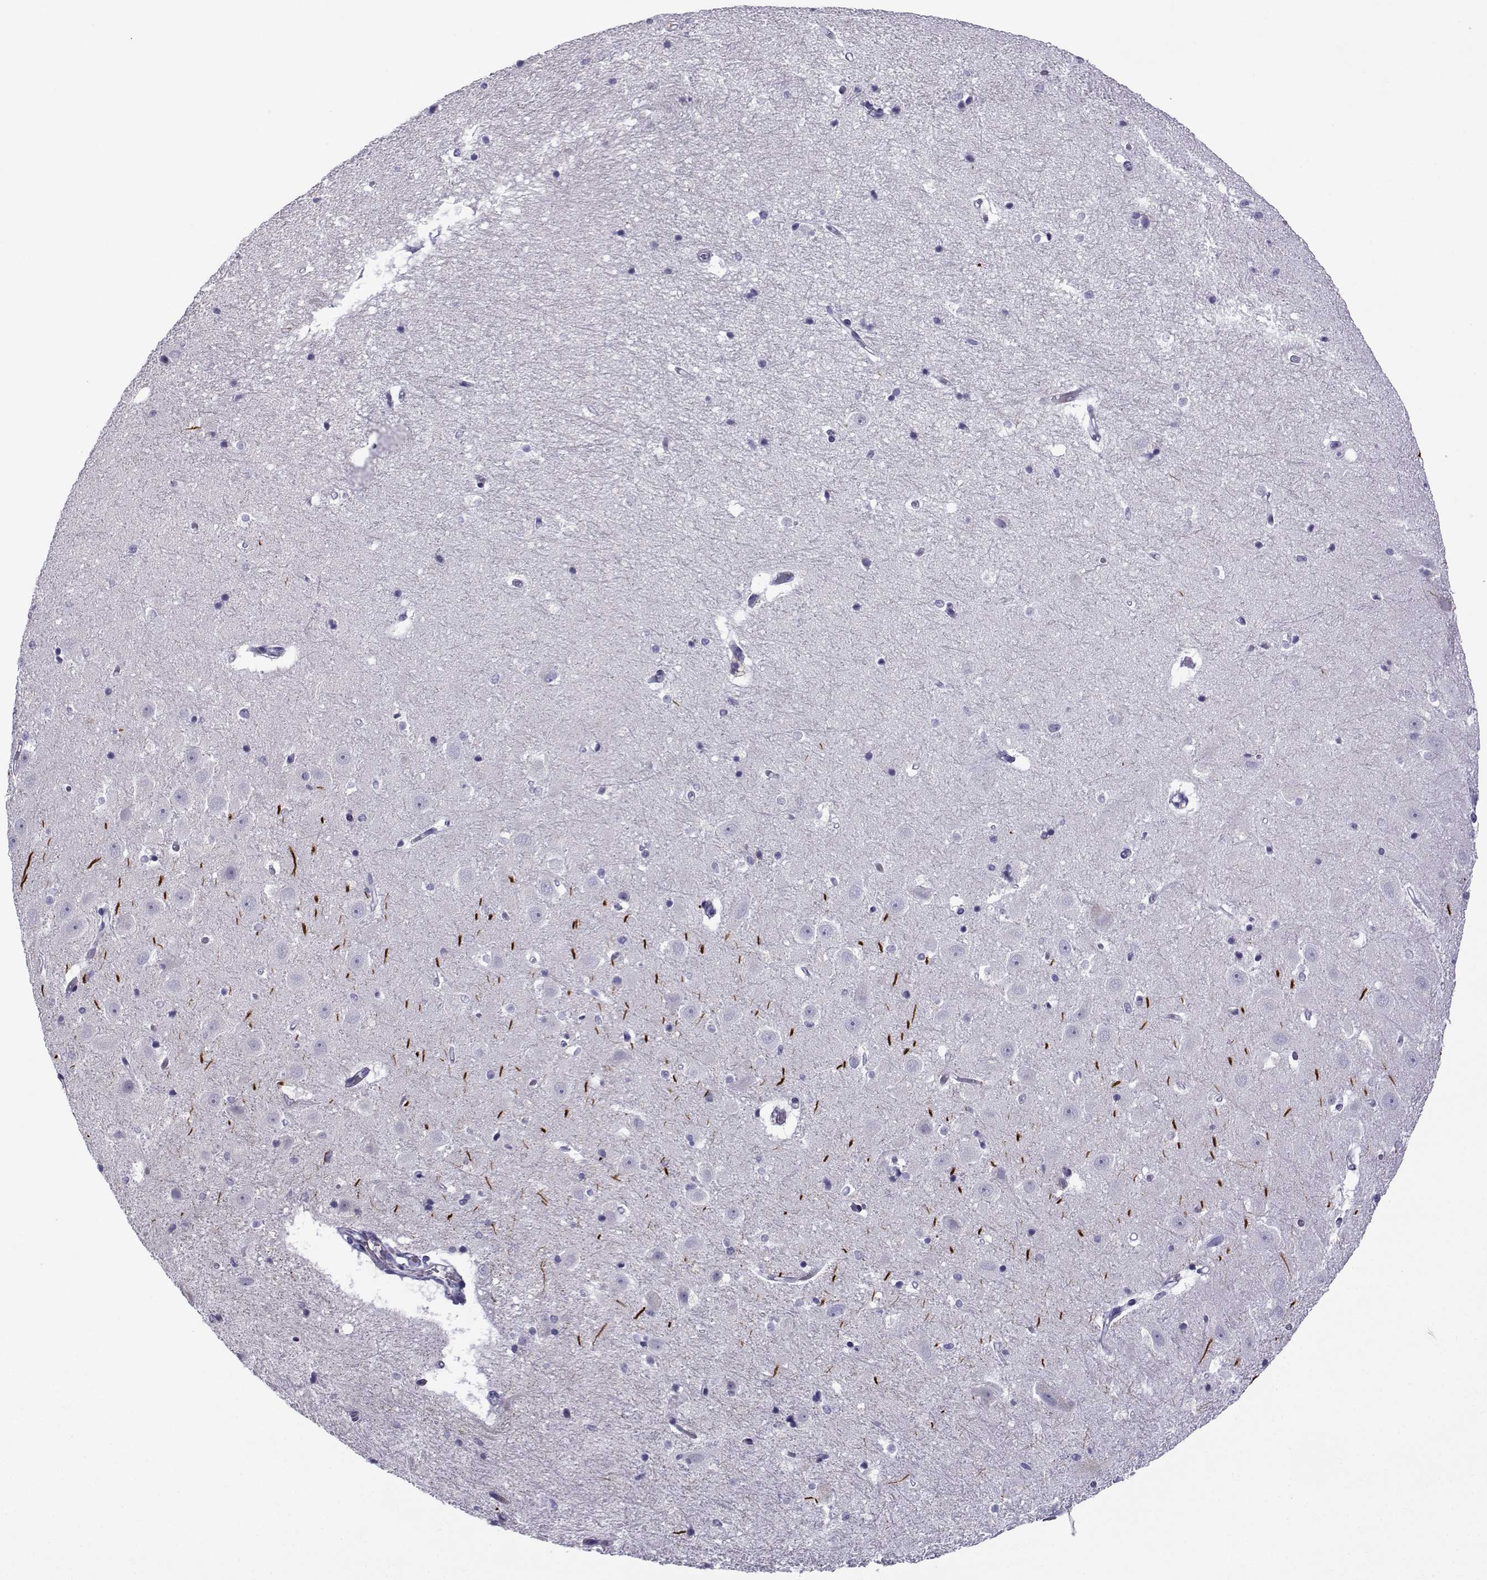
{"staining": {"intensity": "negative", "quantity": "none", "location": "none"}, "tissue": "hippocampus", "cell_type": "Glial cells", "image_type": "normal", "snomed": [{"axis": "morphology", "description": "Normal tissue, NOS"}, {"axis": "topography", "description": "Hippocampus"}], "caption": "Micrograph shows no protein positivity in glial cells of unremarkable hippocampus. Brightfield microscopy of IHC stained with DAB (brown) and hematoxylin (blue), captured at high magnification.", "gene": "TRIM46", "patient": {"sex": "male", "age": 44}}